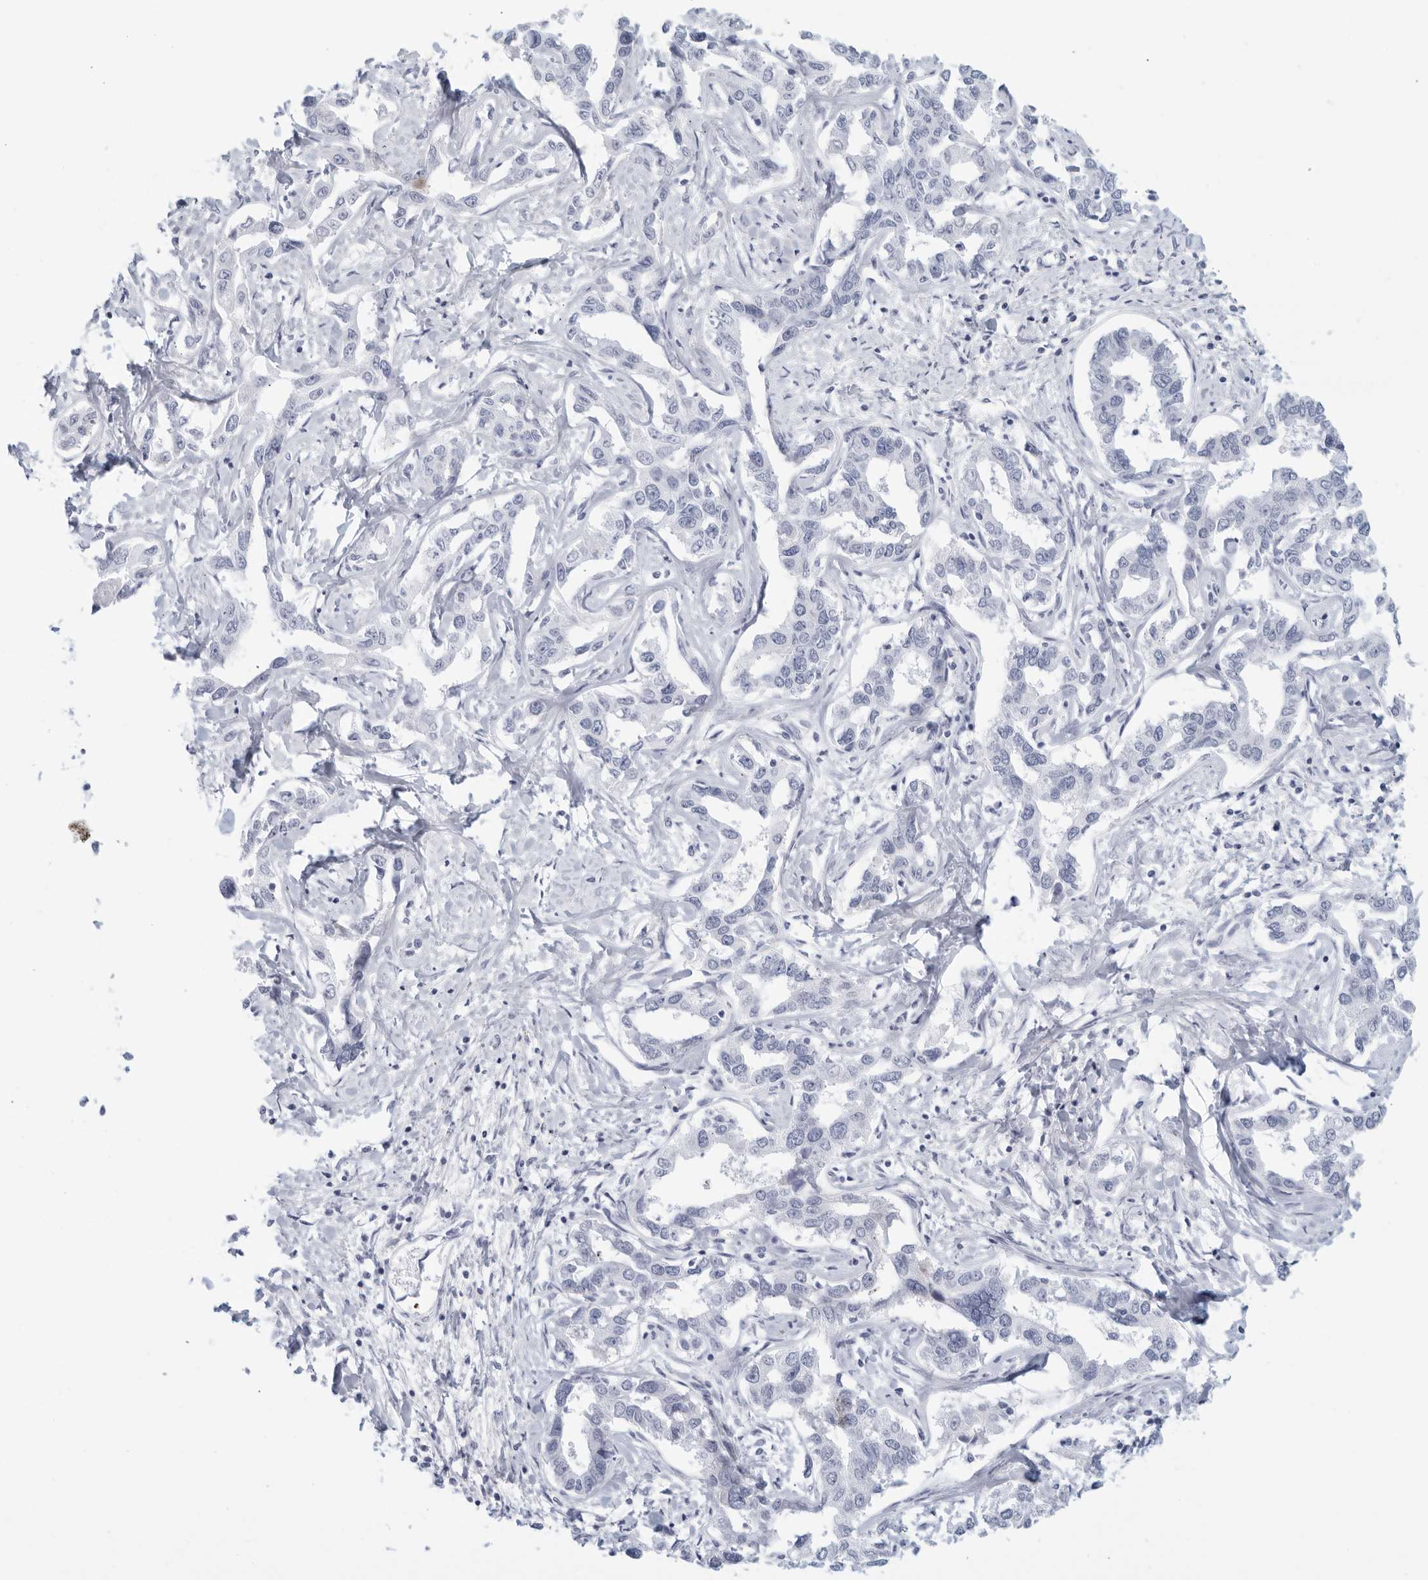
{"staining": {"intensity": "negative", "quantity": "none", "location": "none"}, "tissue": "liver cancer", "cell_type": "Tumor cells", "image_type": "cancer", "snomed": [{"axis": "morphology", "description": "Cholangiocarcinoma"}, {"axis": "topography", "description": "Liver"}], "caption": "Immunohistochemistry of human liver cancer reveals no positivity in tumor cells.", "gene": "FGG", "patient": {"sex": "male", "age": 59}}